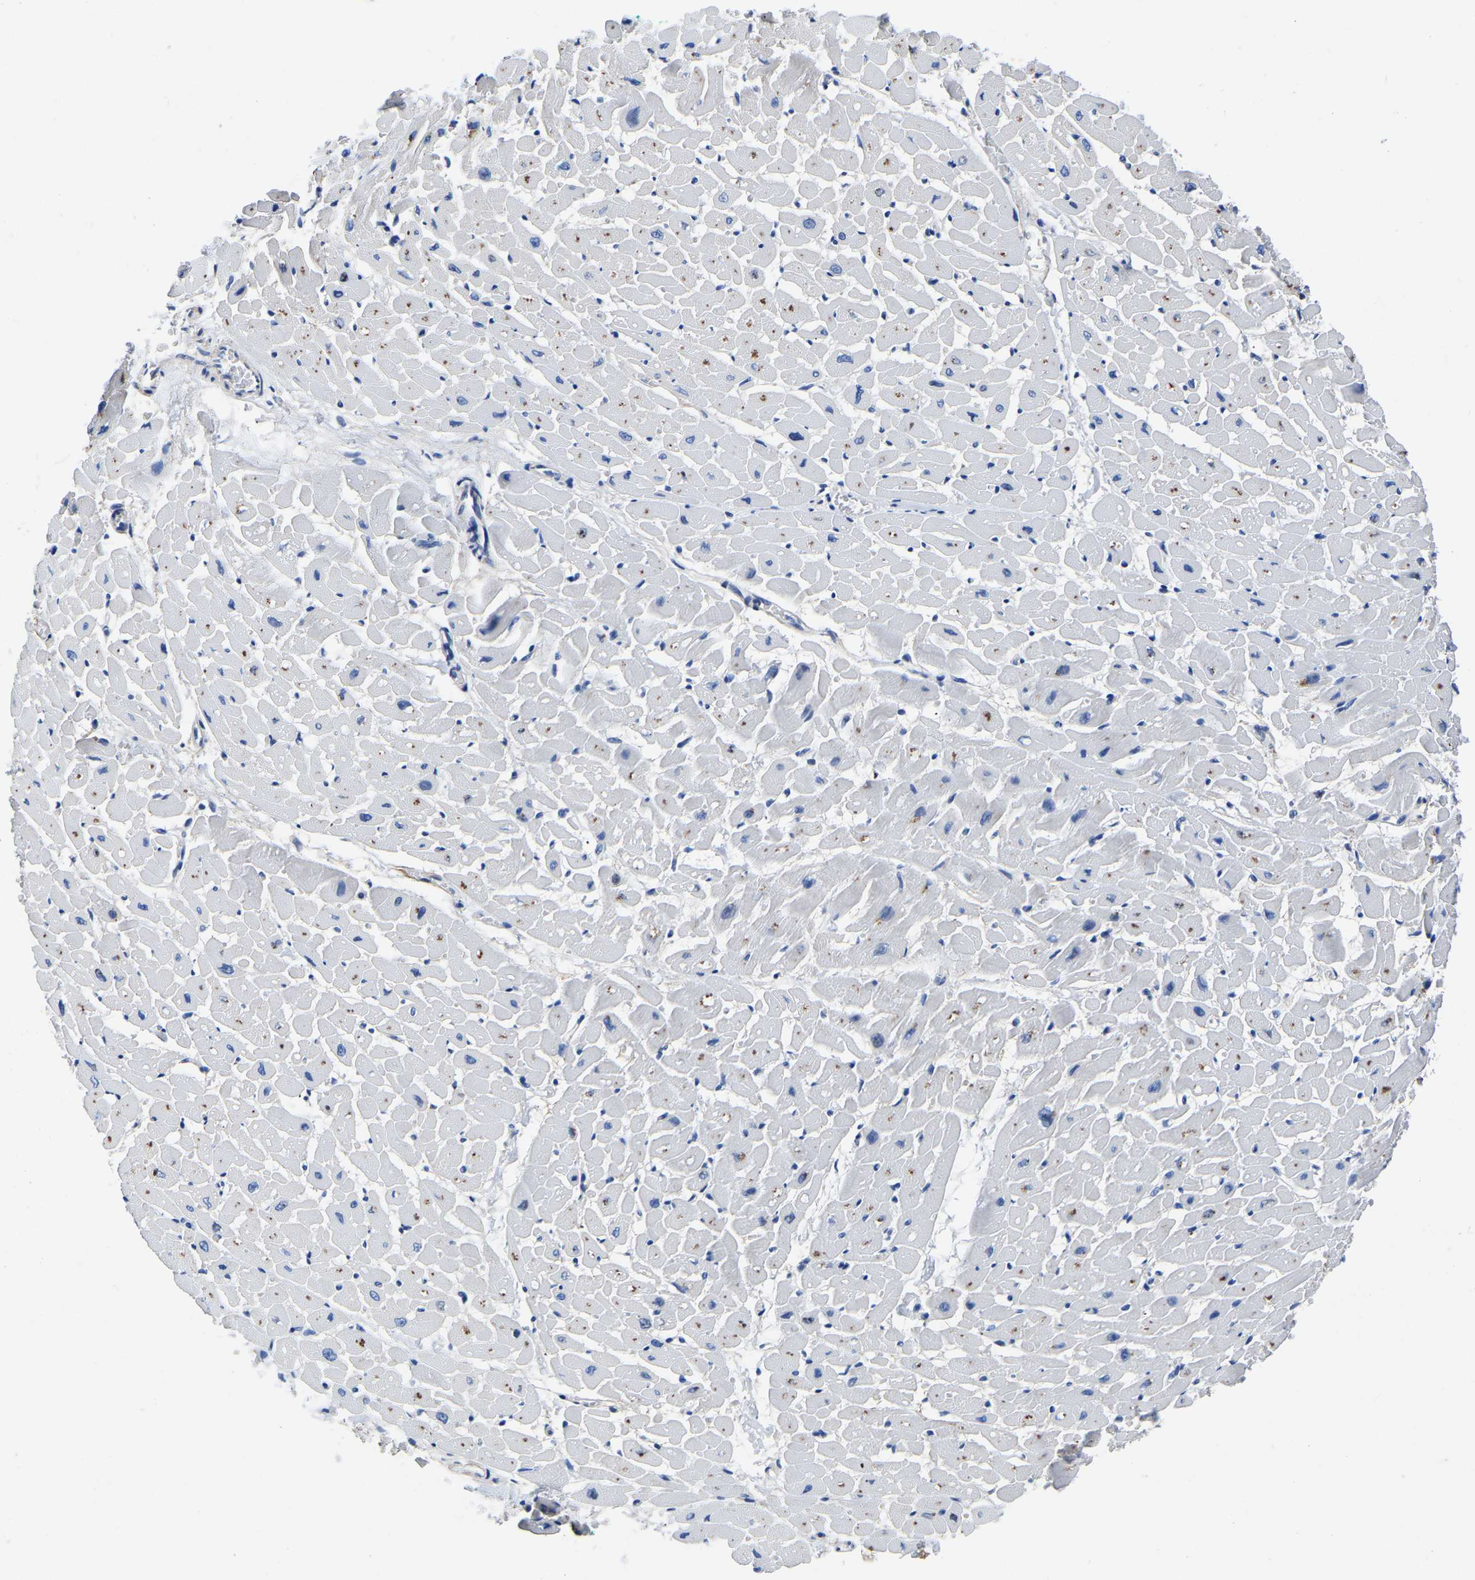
{"staining": {"intensity": "moderate", "quantity": "<25%", "location": "cytoplasmic/membranous"}, "tissue": "heart muscle", "cell_type": "Cardiomyocytes", "image_type": "normal", "snomed": [{"axis": "morphology", "description": "Normal tissue, NOS"}, {"axis": "topography", "description": "Heart"}], "caption": "Moderate cytoplasmic/membranous positivity for a protein is seen in approximately <25% of cardiomyocytes of normal heart muscle using IHC.", "gene": "FGD5", "patient": {"sex": "male", "age": 45}}